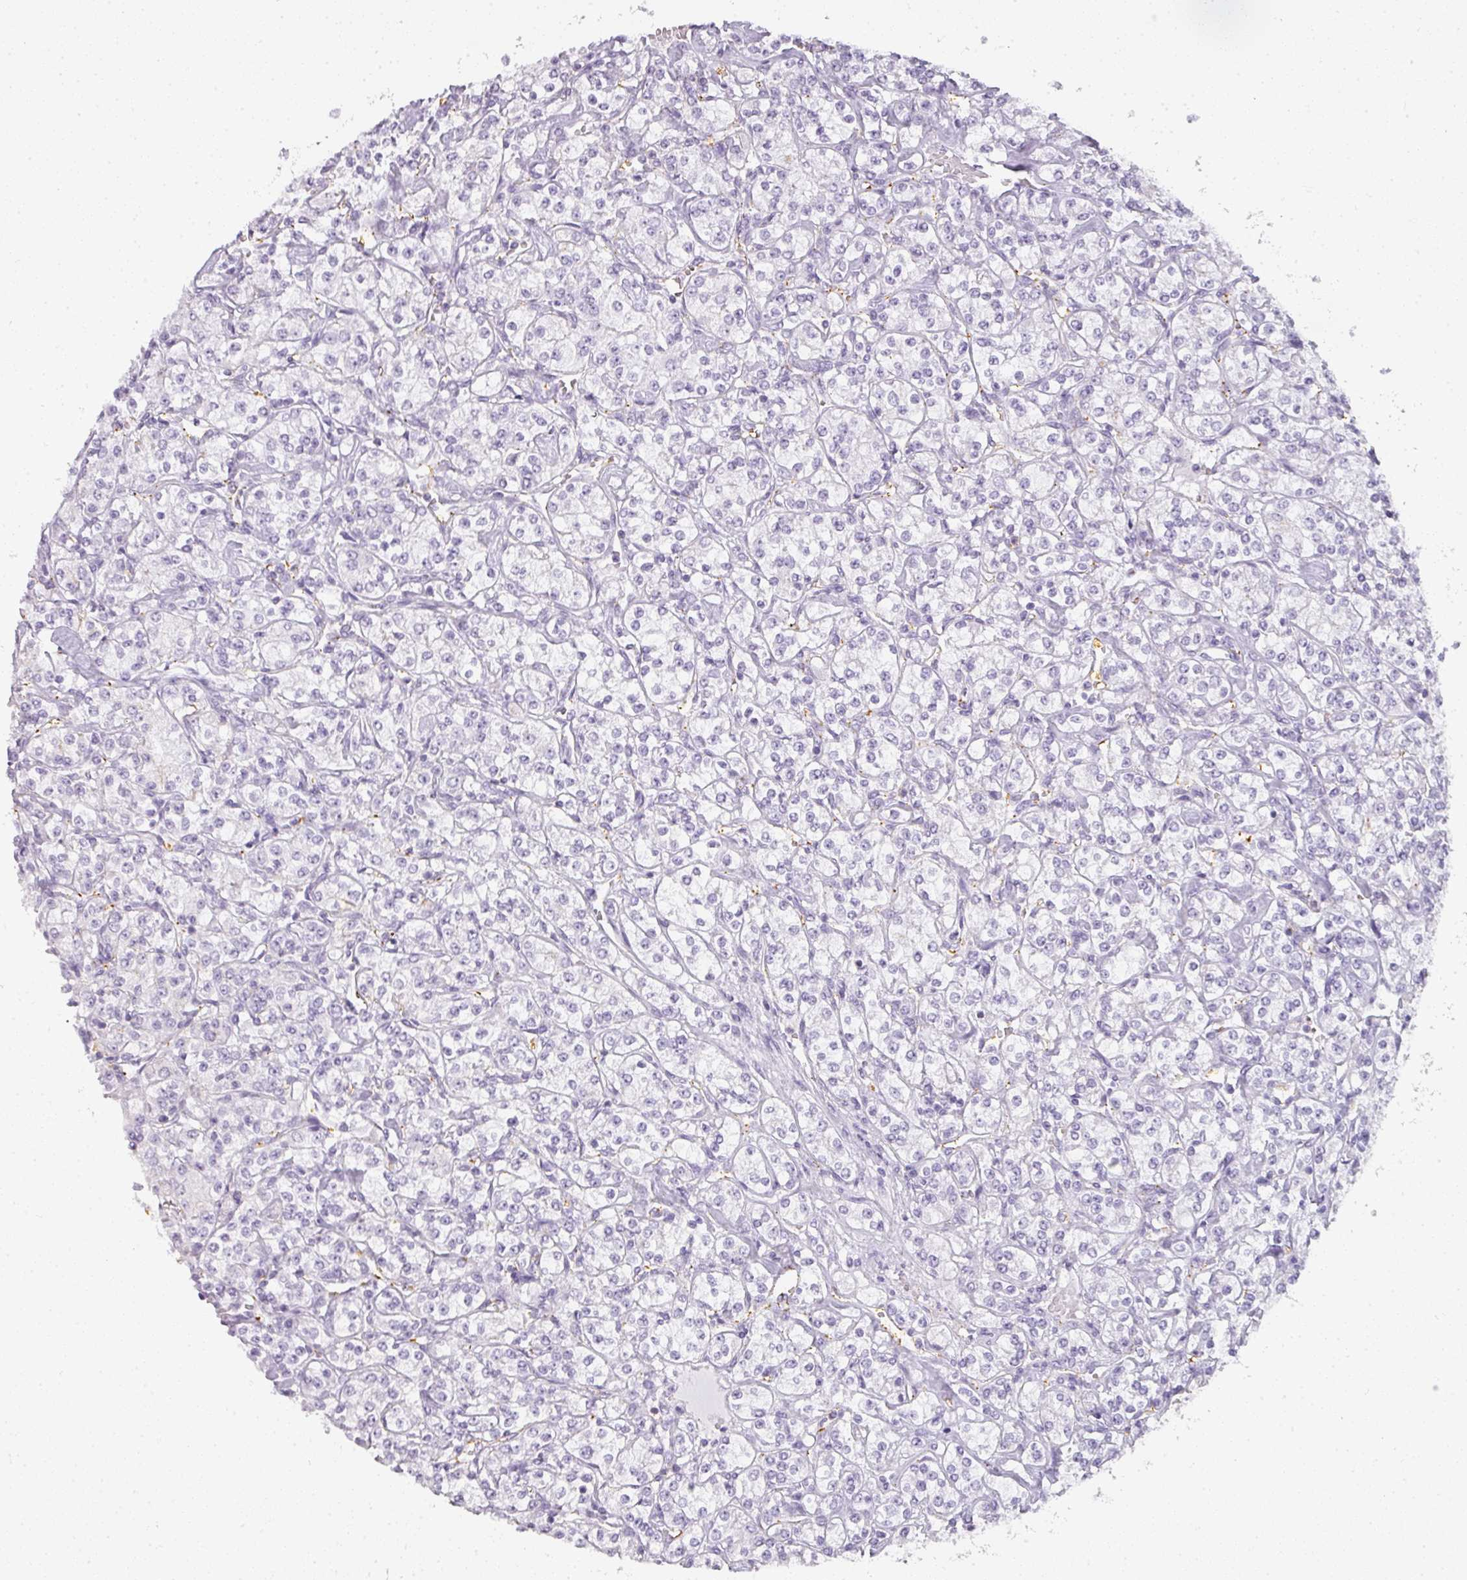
{"staining": {"intensity": "negative", "quantity": "none", "location": "none"}, "tissue": "renal cancer", "cell_type": "Tumor cells", "image_type": "cancer", "snomed": [{"axis": "morphology", "description": "Adenocarcinoma, NOS"}, {"axis": "topography", "description": "Kidney"}], "caption": "IHC image of renal adenocarcinoma stained for a protein (brown), which demonstrates no staining in tumor cells.", "gene": "TMEM42", "patient": {"sex": "male", "age": 77}}